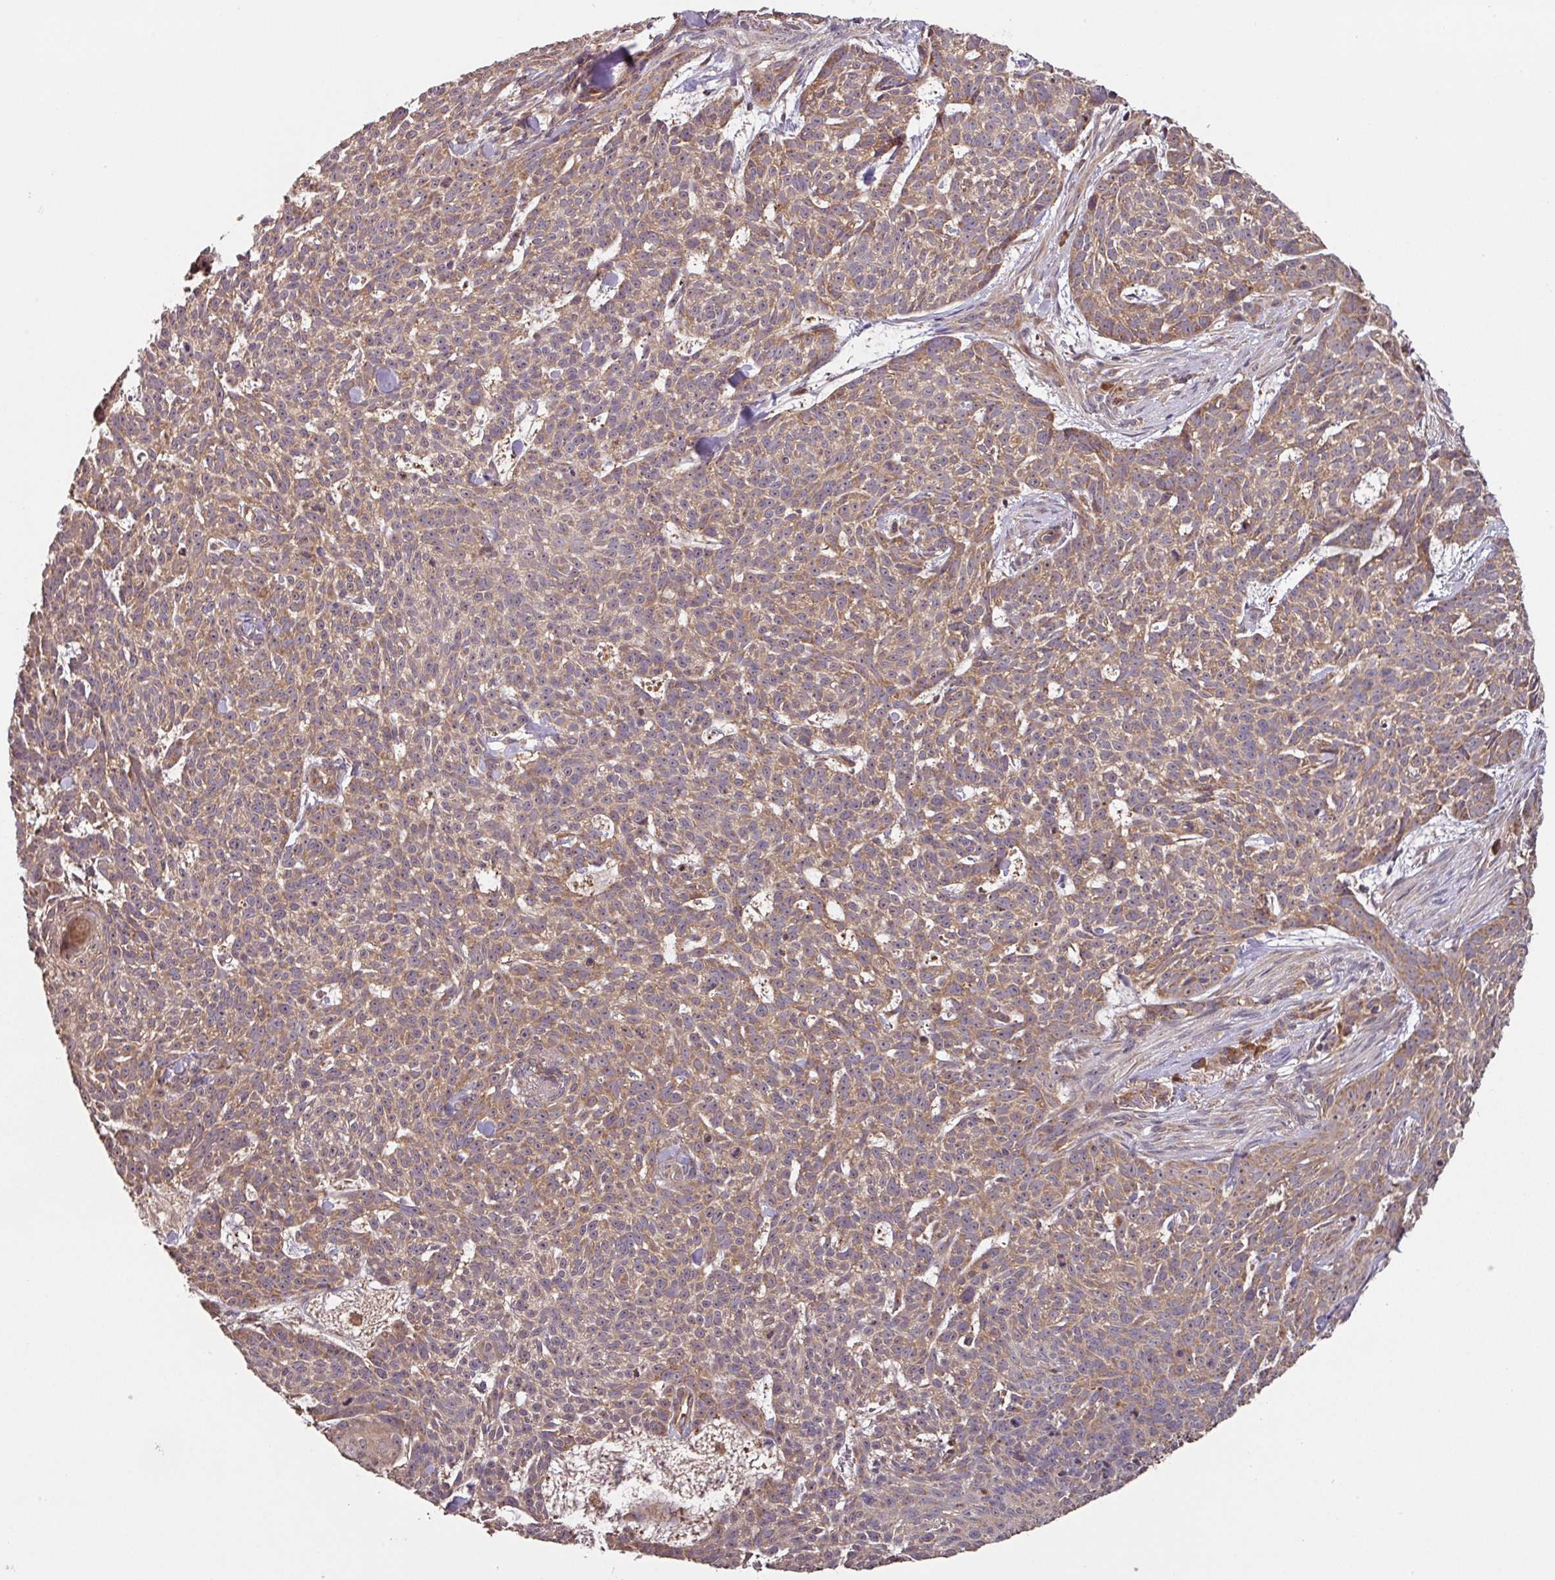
{"staining": {"intensity": "moderate", "quantity": ">75%", "location": "cytoplasmic/membranous"}, "tissue": "skin cancer", "cell_type": "Tumor cells", "image_type": "cancer", "snomed": [{"axis": "morphology", "description": "Basal cell carcinoma"}, {"axis": "topography", "description": "Skin"}], "caption": "Human skin basal cell carcinoma stained with a protein marker demonstrates moderate staining in tumor cells.", "gene": "MRRF", "patient": {"sex": "female", "age": 93}}